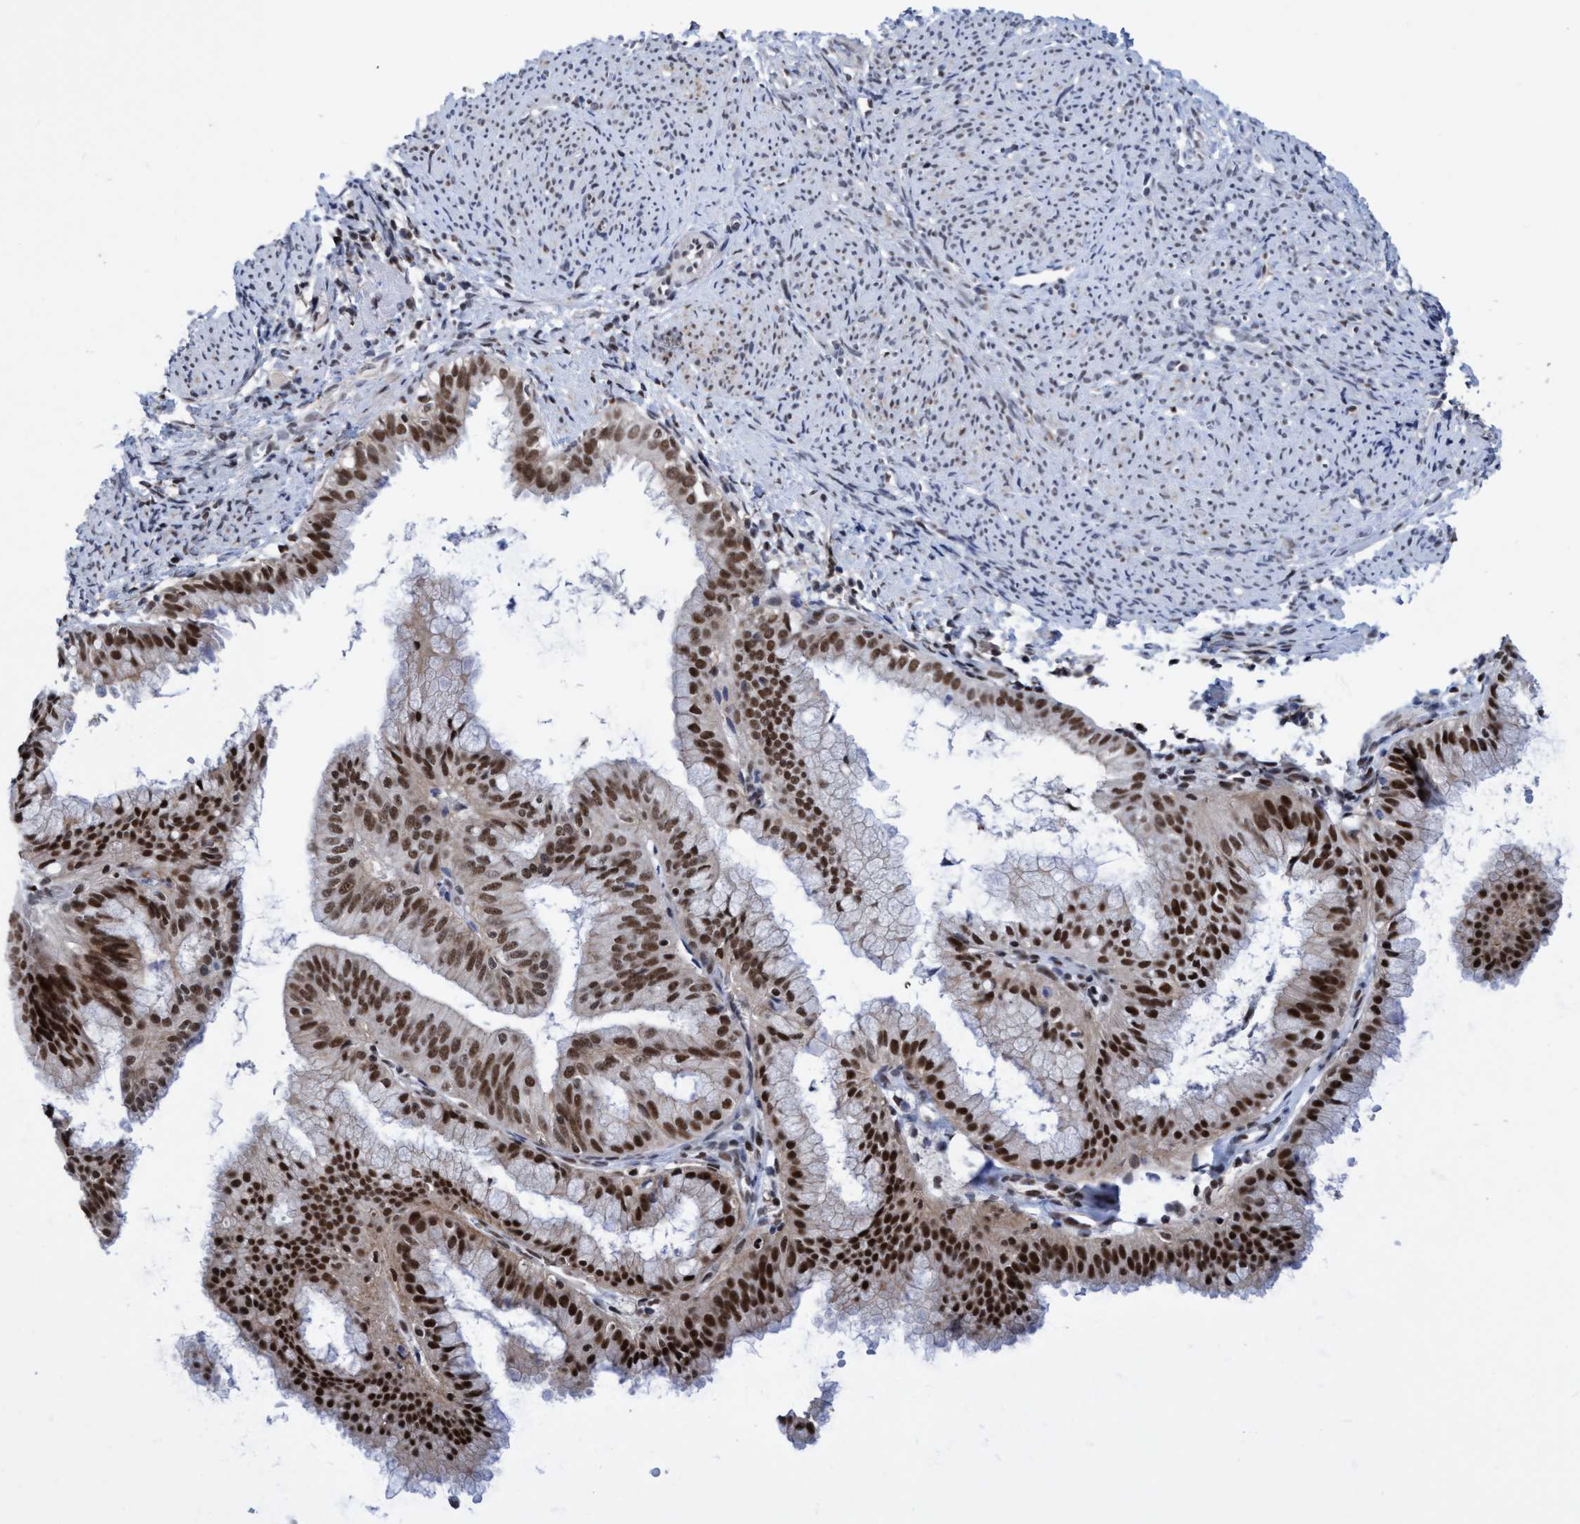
{"staining": {"intensity": "strong", "quantity": ">75%", "location": "nuclear"}, "tissue": "endometrial cancer", "cell_type": "Tumor cells", "image_type": "cancer", "snomed": [{"axis": "morphology", "description": "Adenocarcinoma, NOS"}, {"axis": "topography", "description": "Endometrium"}], "caption": "This histopathology image reveals endometrial cancer stained with immunohistochemistry to label a protein in brown. The nuclear of tumor cells show strong positivity for the protein. Nuclei are counter-stained blue.", "gene": "C9orf78", "patient": {"sex": "female", "age": 63}}